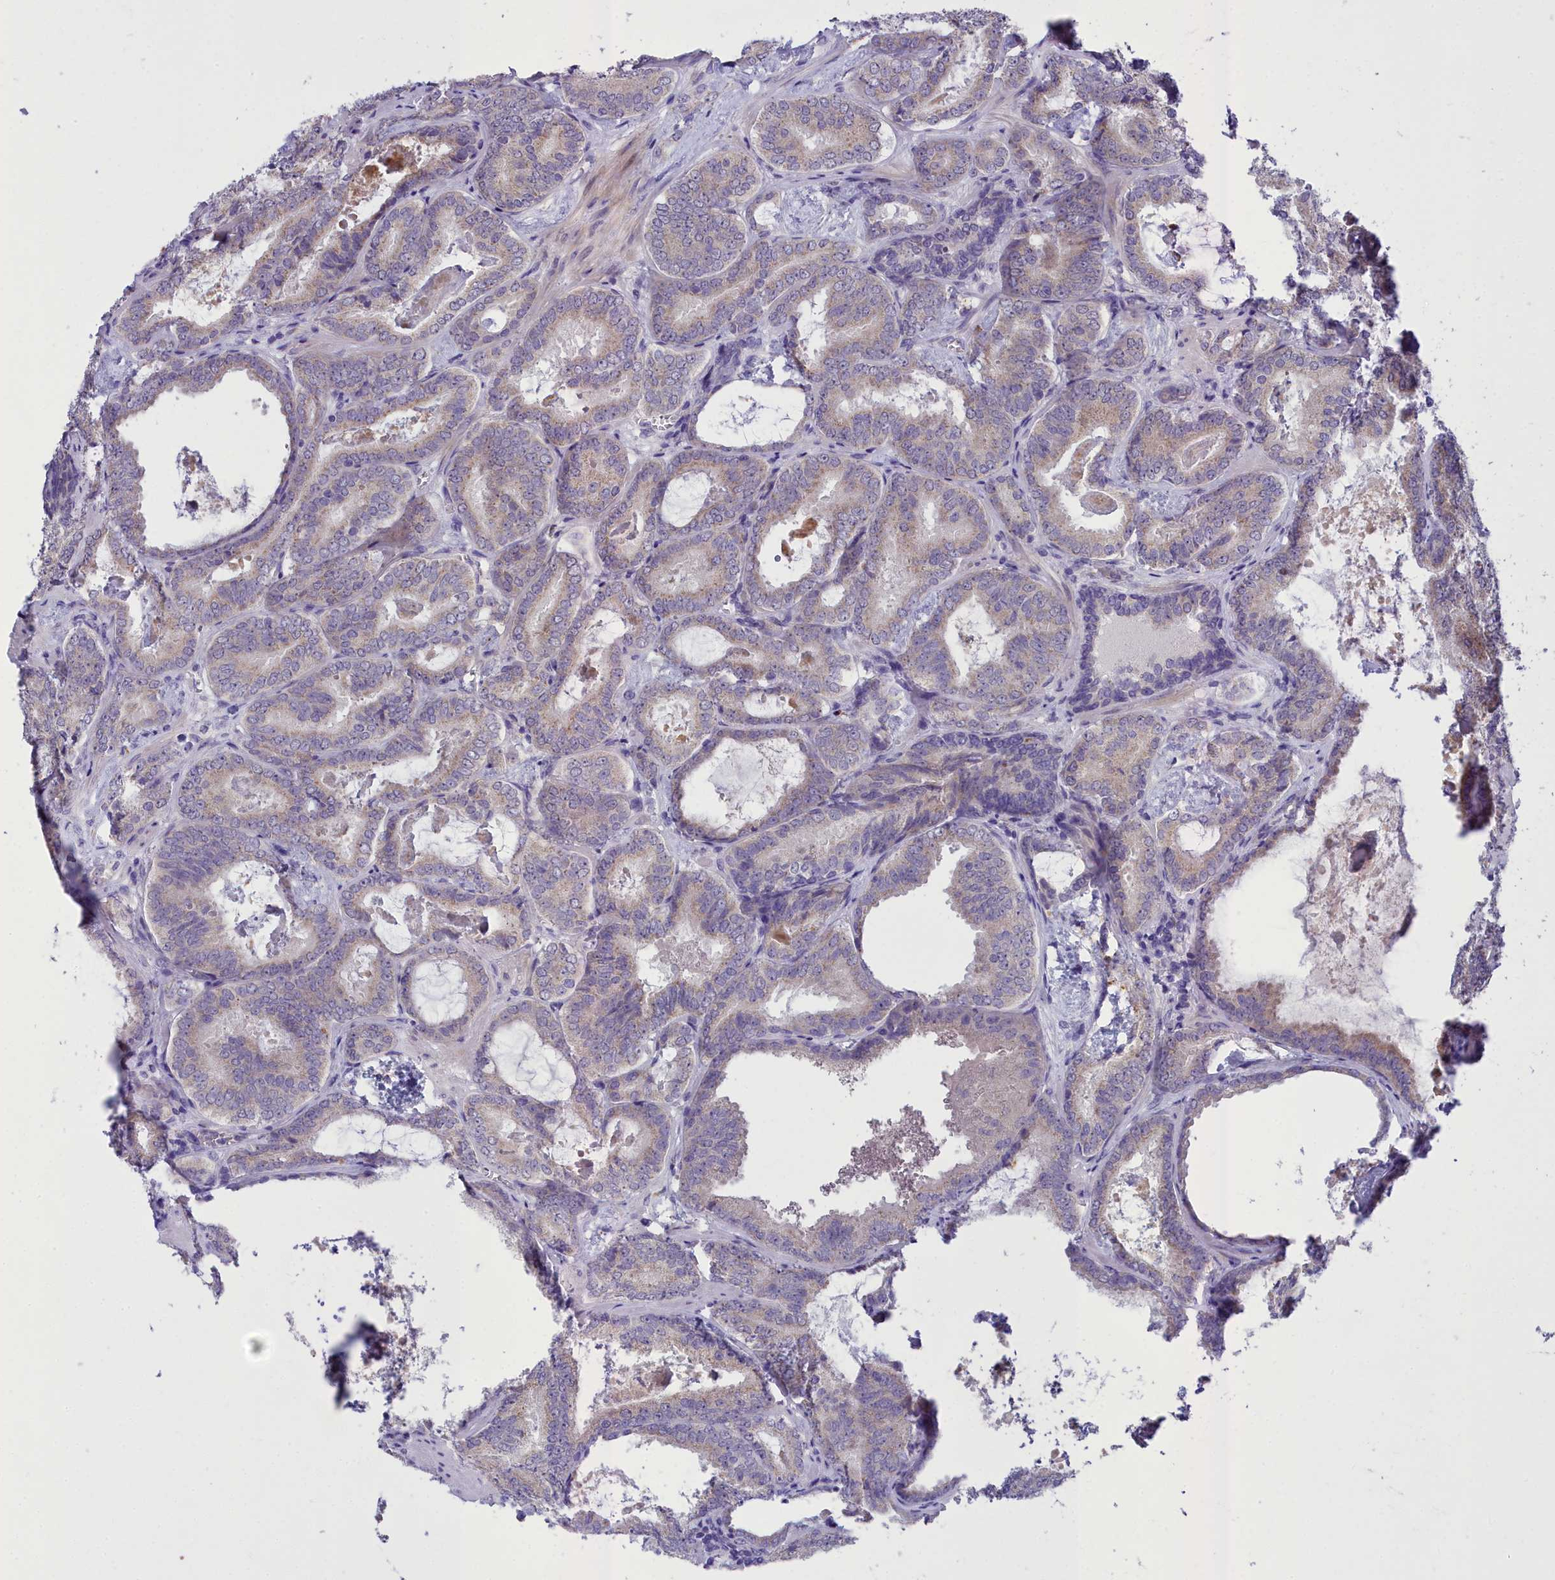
{"staining": {"intensity": "negative", "quantity": "none", "location": "none"}, "tissue": "prostate cancer", "cell_type": "Tumor cells", "image_type": "cancer", "snomed": [{"axis": "morphology", "description": "Adenocarcinoma, Low grade"}, {"axis": "topography", "description": "Prostate"}], "caption": "Image shows no significant protein expression in tumor cells of adenocarcinoma (low-grade) (prostate).", "gene": "MIIP", "patient": {"sex": "male", "age": 60}}